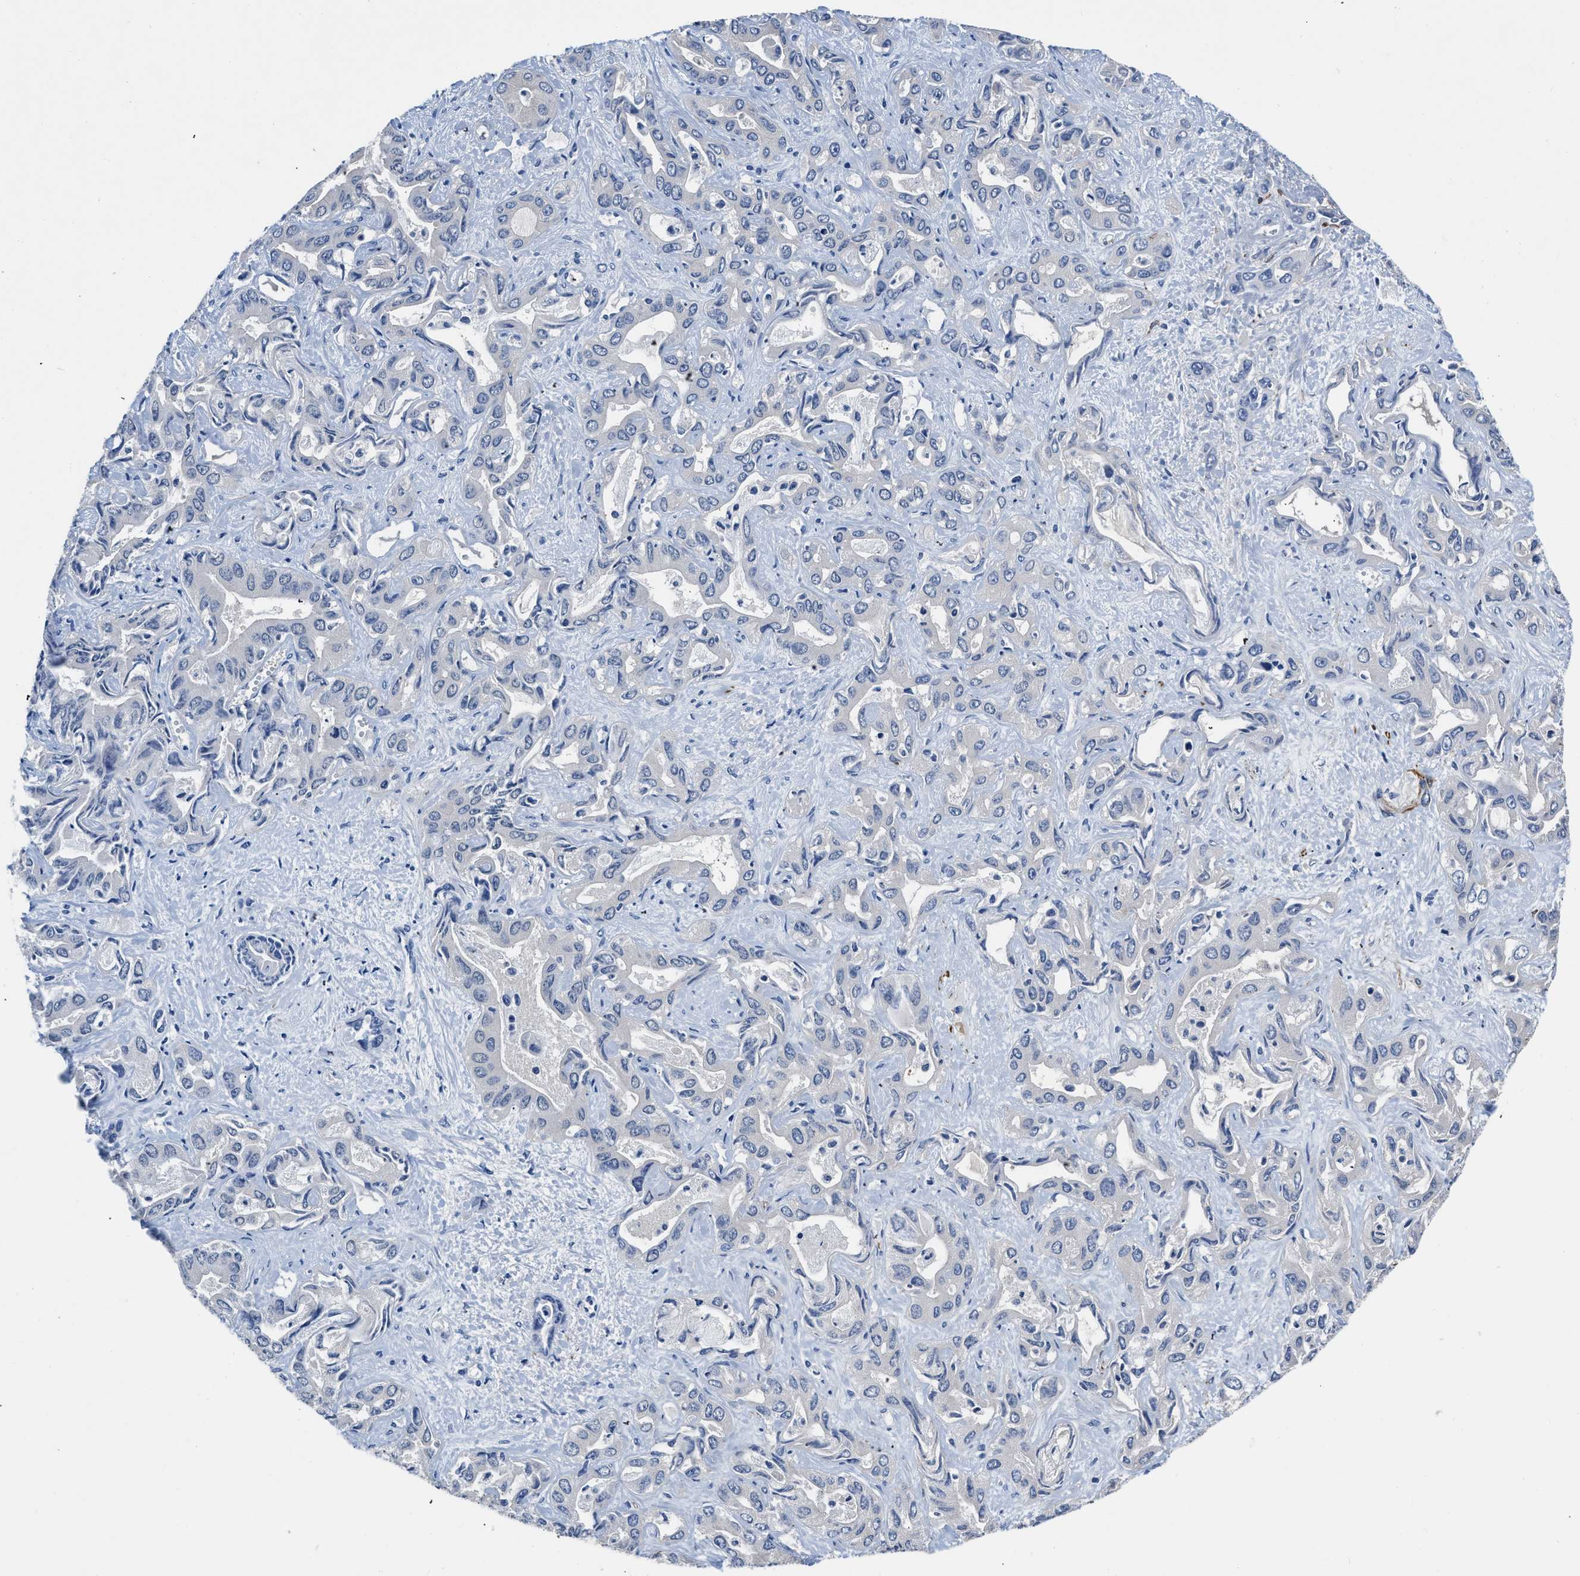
{"staining": {"intensity": "negative", "quantity": "none", "location": "none"}, "tissue": "liver cancer", "cell_type": "Tumor cells", "image_type": "cancer", "snomed": [{"axis": "morphology", "description": "Cholangiocarcinoma"}, {"axis": "topography", "description": "Liver"}], "caption": "Photomicrograph shows no protein expression in tumor cells of liver cholangiocarcinoma tissue.", "gene": "LANCL2", "patient": {"sex": "female", "age": 52}}